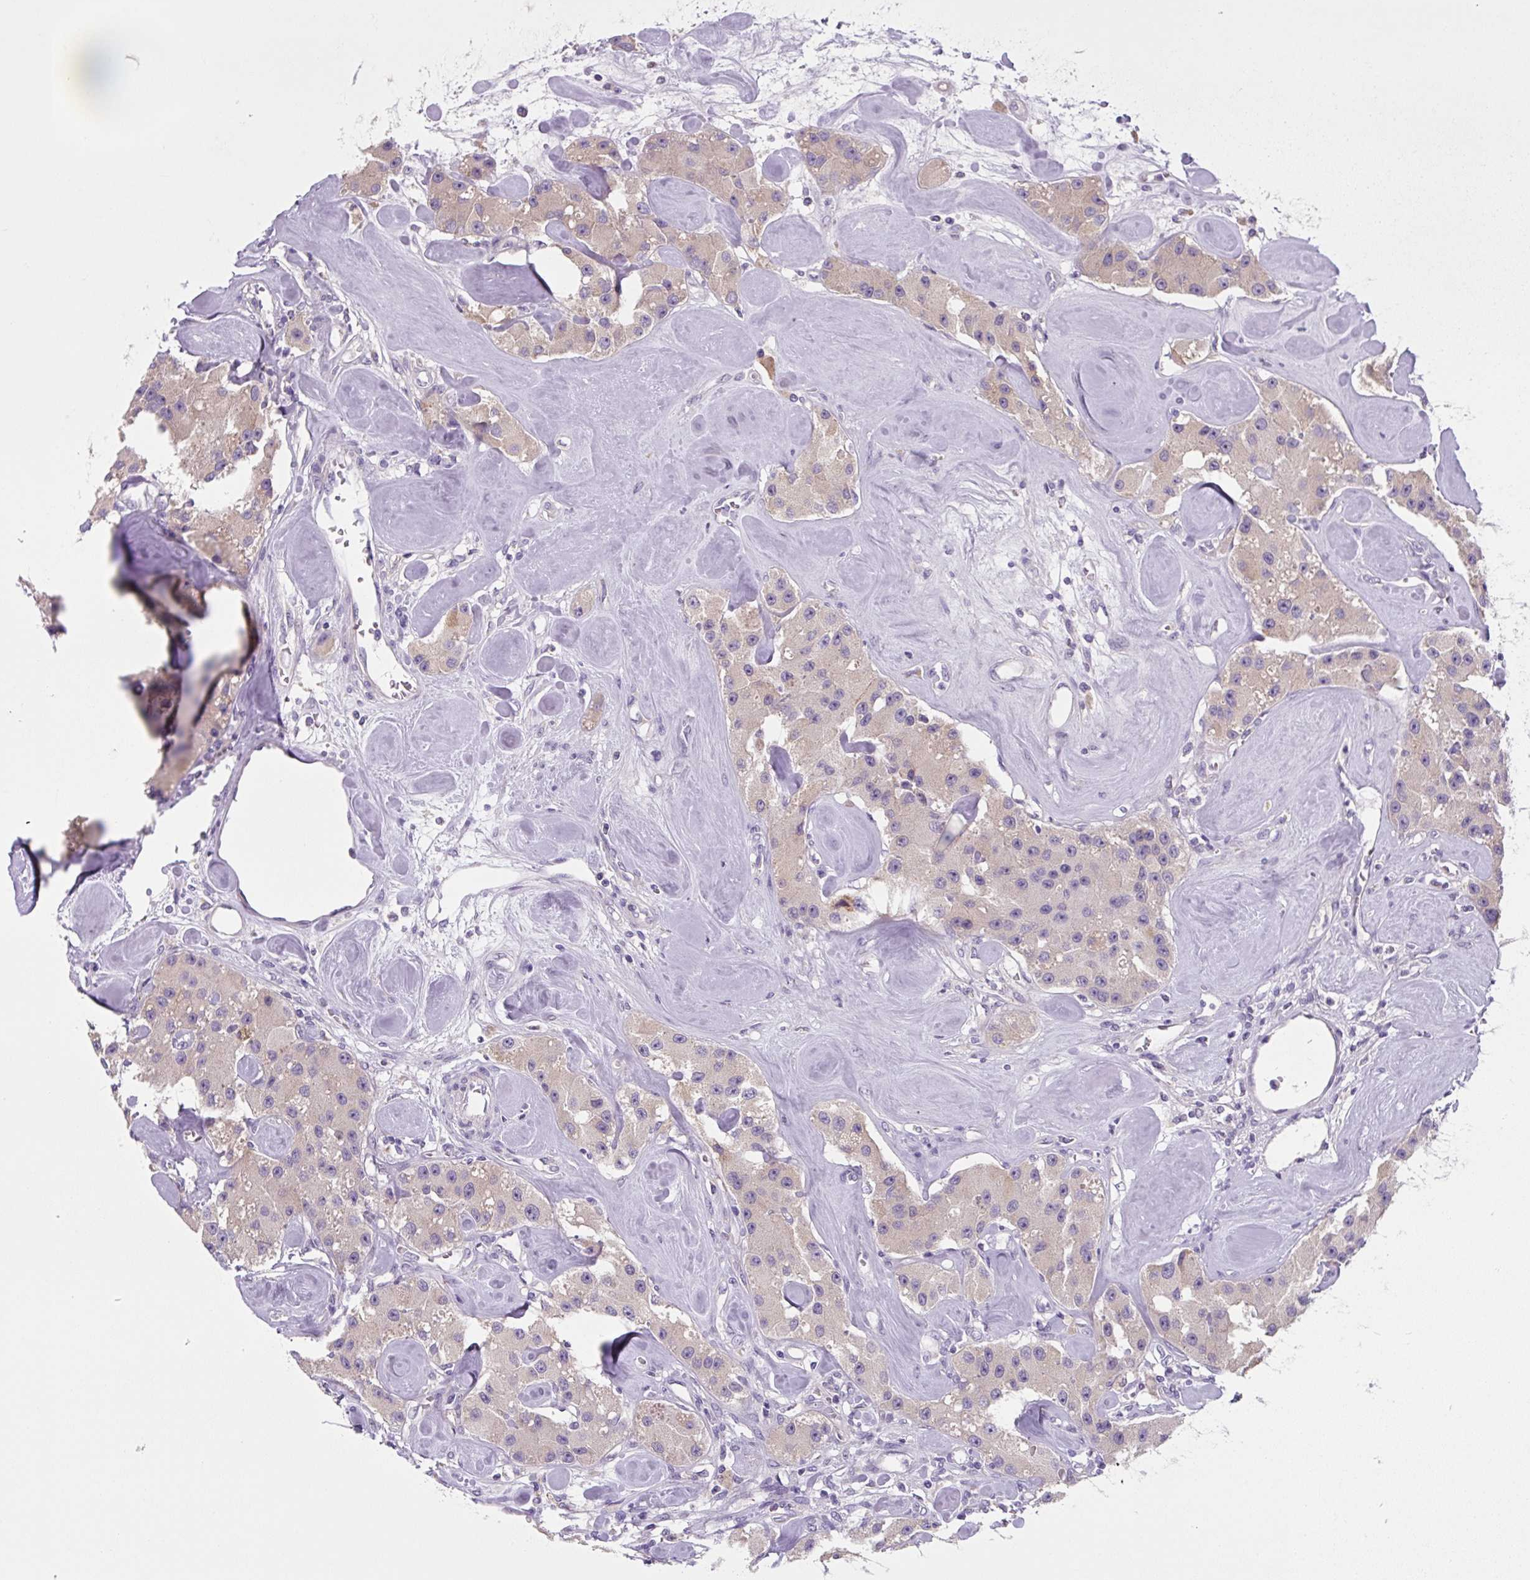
{"staining": {"intensity": "negative", "quantity": "none", "location": "none"}, "tissue": "carcinoid", "cell_type": "Tumor cells", "image_type": "cancer", "snomed": [{"axis": "morphology", "description": "Carcinoid, malignant, NOS"}, {"axis": "topography", "description": "Pancreas"}], "caption": "IHC micrograph of neoplastic tissue: carcinoid (malignant) stained with DAB (3,3'-diaminobenzidine) reveals no significant protein staining in tumor cells. (Brightfield microscopy of DAB immunohistochemistry at high magnification).", "gene": "FZD5", "patient": {"sex": "male", "age": 41}}